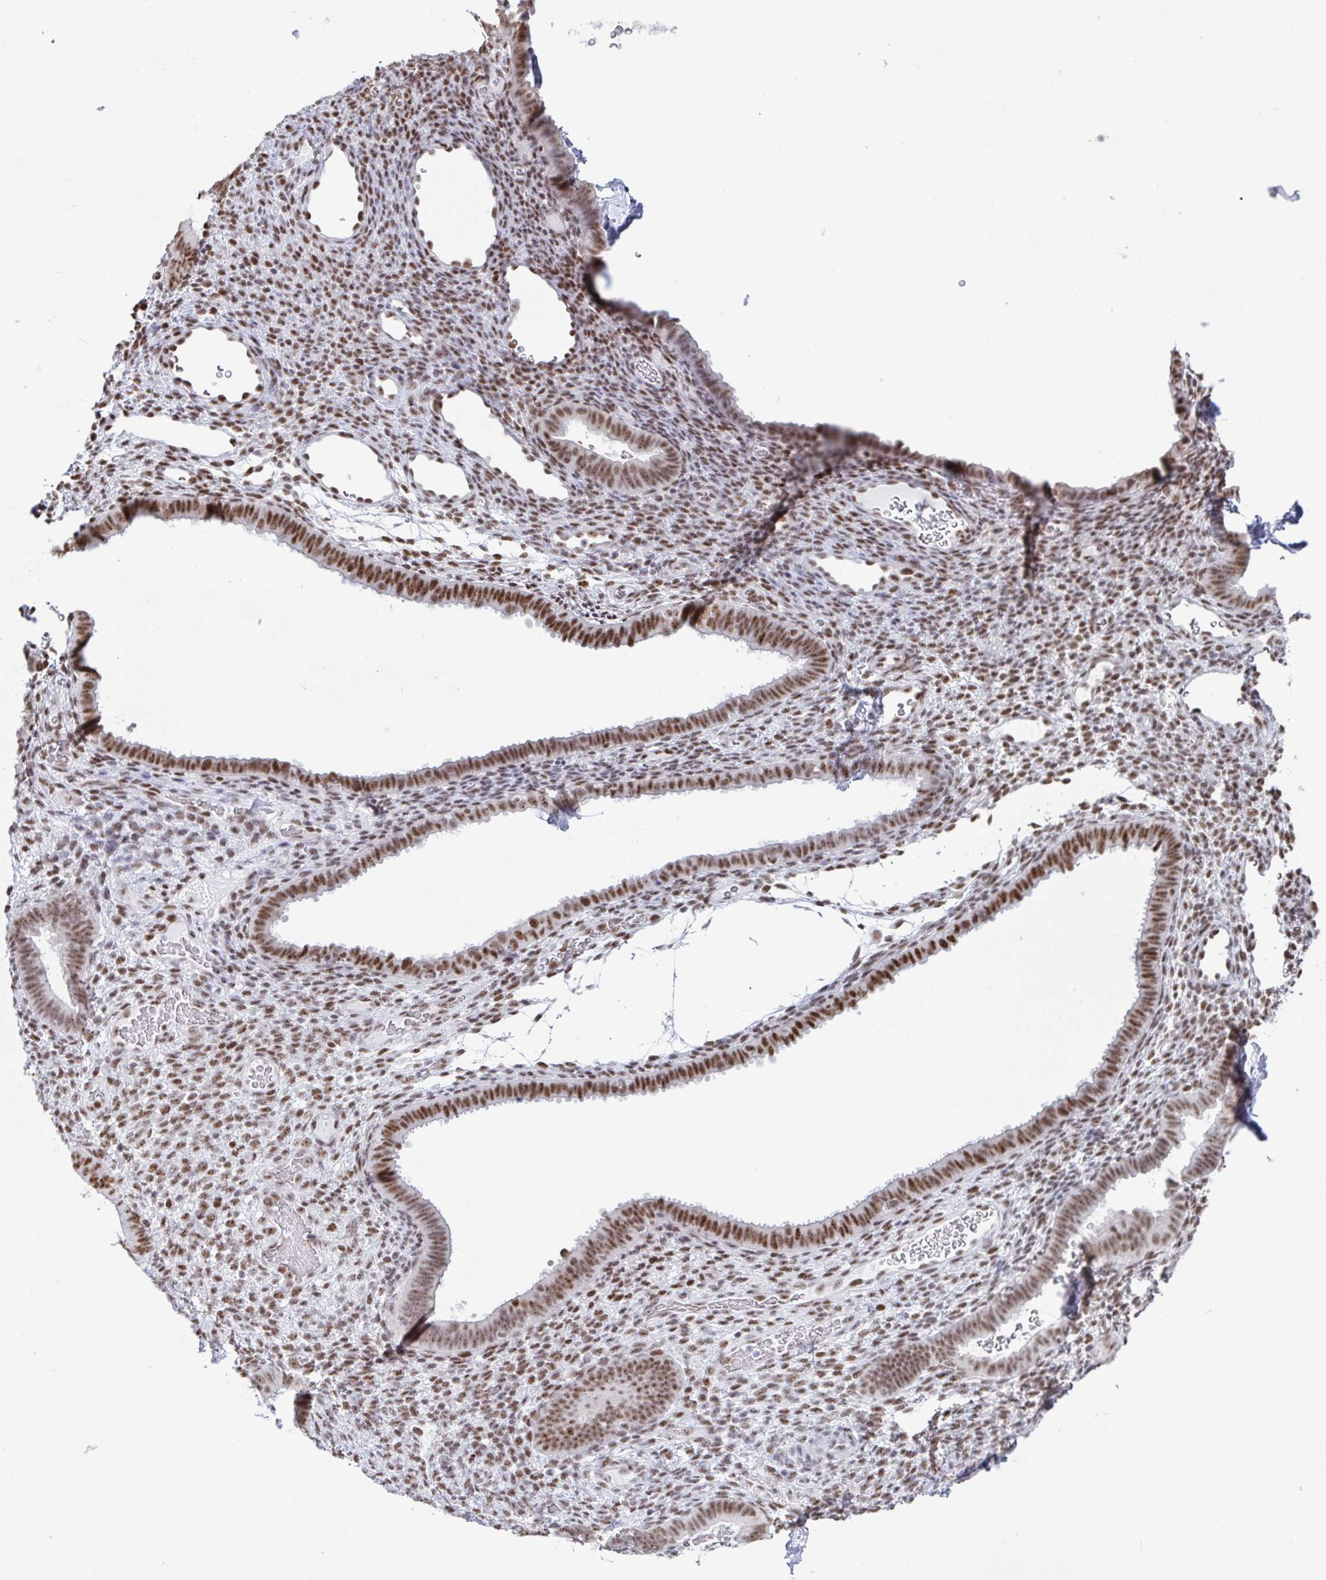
{"staining": {"intensity": "moderate", "quantity": "<25%", "location": "nuclear"}, "tissue": "endometrium", "cell_type": "Cells in endometrial stroma", "image_type": "normal", "snomed": [{"axis": "morphology", "description": "Normal tissue, NOS"}, {"axis": "topography", "description": "Endometrium"}], "caption": "Endometrium stained for a protein displays moderate nuclear positivity in cells in endometrial stroma. Ihc stains the protein in brown and the nuclei are stained blue.", "gene": "SUPT16H", "patient": {"sex": "female", "age": 34}}